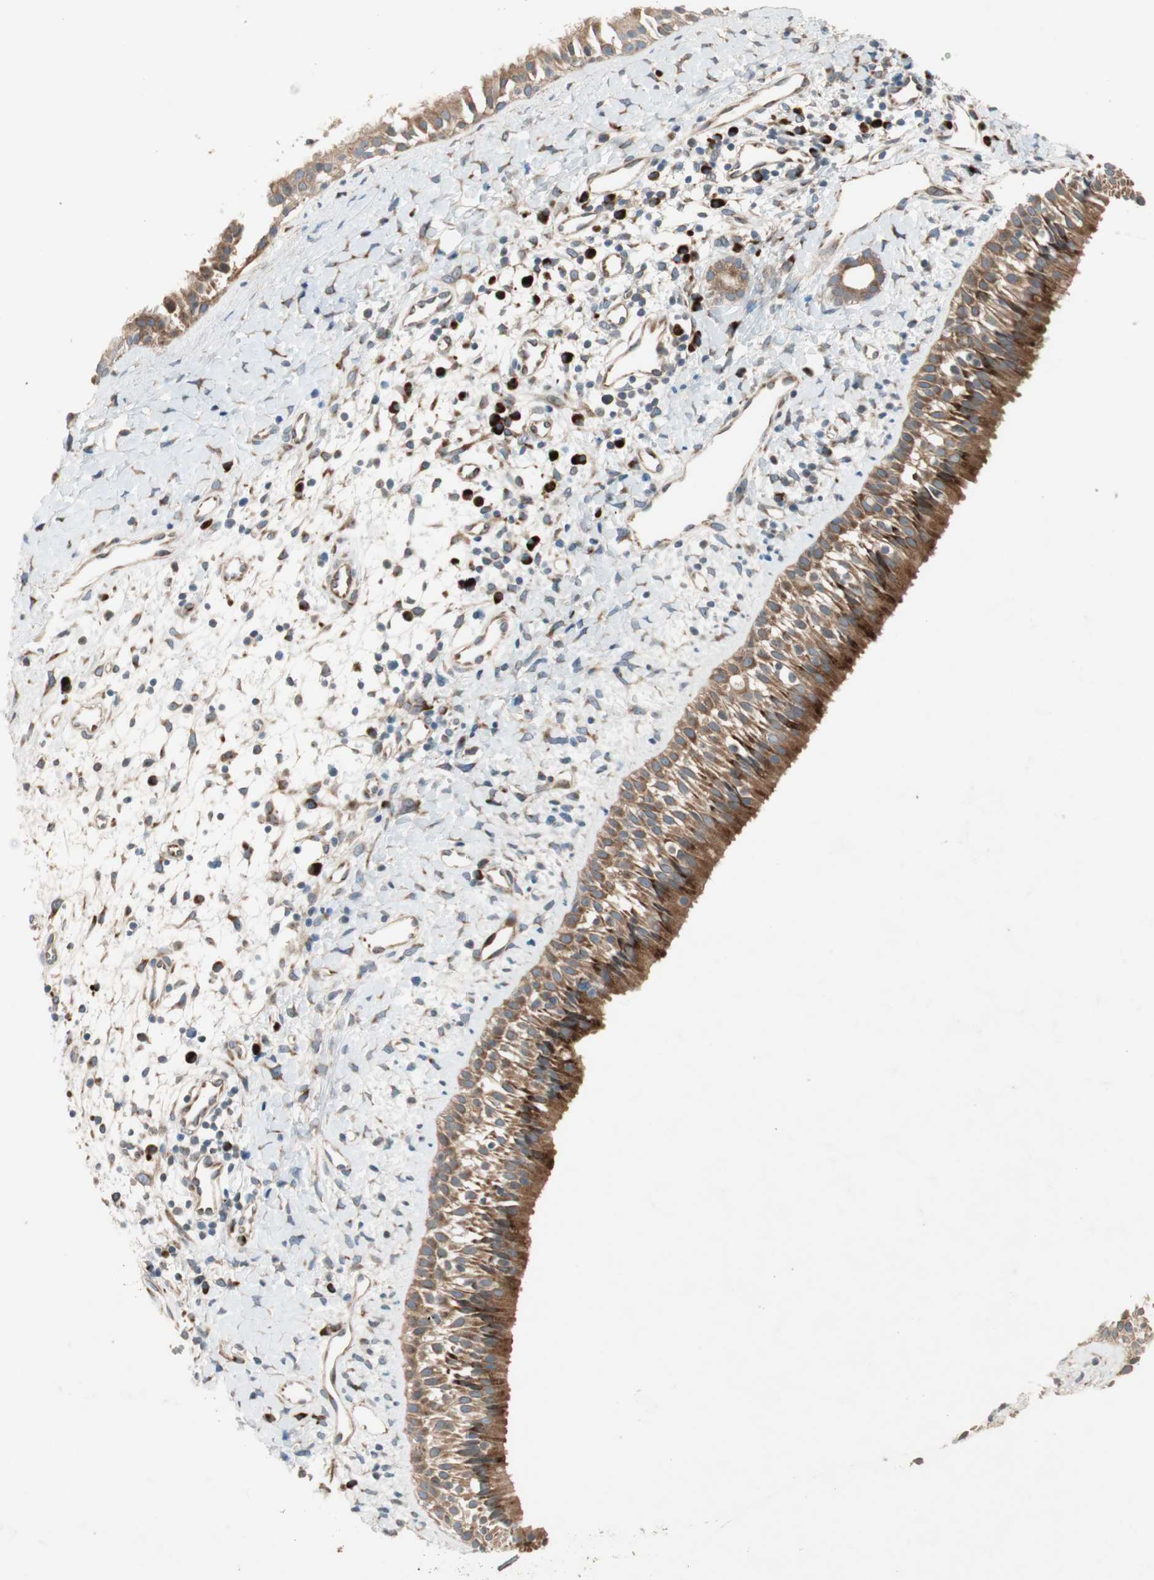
{"staining": {"intensity": "strong", "quantity": ">75%", "location": "cytoplasmic/membranous"}, "tissue": "nasopharynx", "cell_type": "Respiratory epithelial cells", "image_type": "normal", "snomed": [{"axis": "morphology", "description": "Normal tissue, NOS"}, {"axis": "topography", "description": "Nasopharynx"}], "caption": "A high amount of strong cytoplasmic/membranous expression is identified in approximately >75% of respiratory epithelial cells in benign nasopharynx. (IHC, brightfield microscopy, high magnification).", "gene": "APOO", "patient": {"sex": "male", "age": 22}}